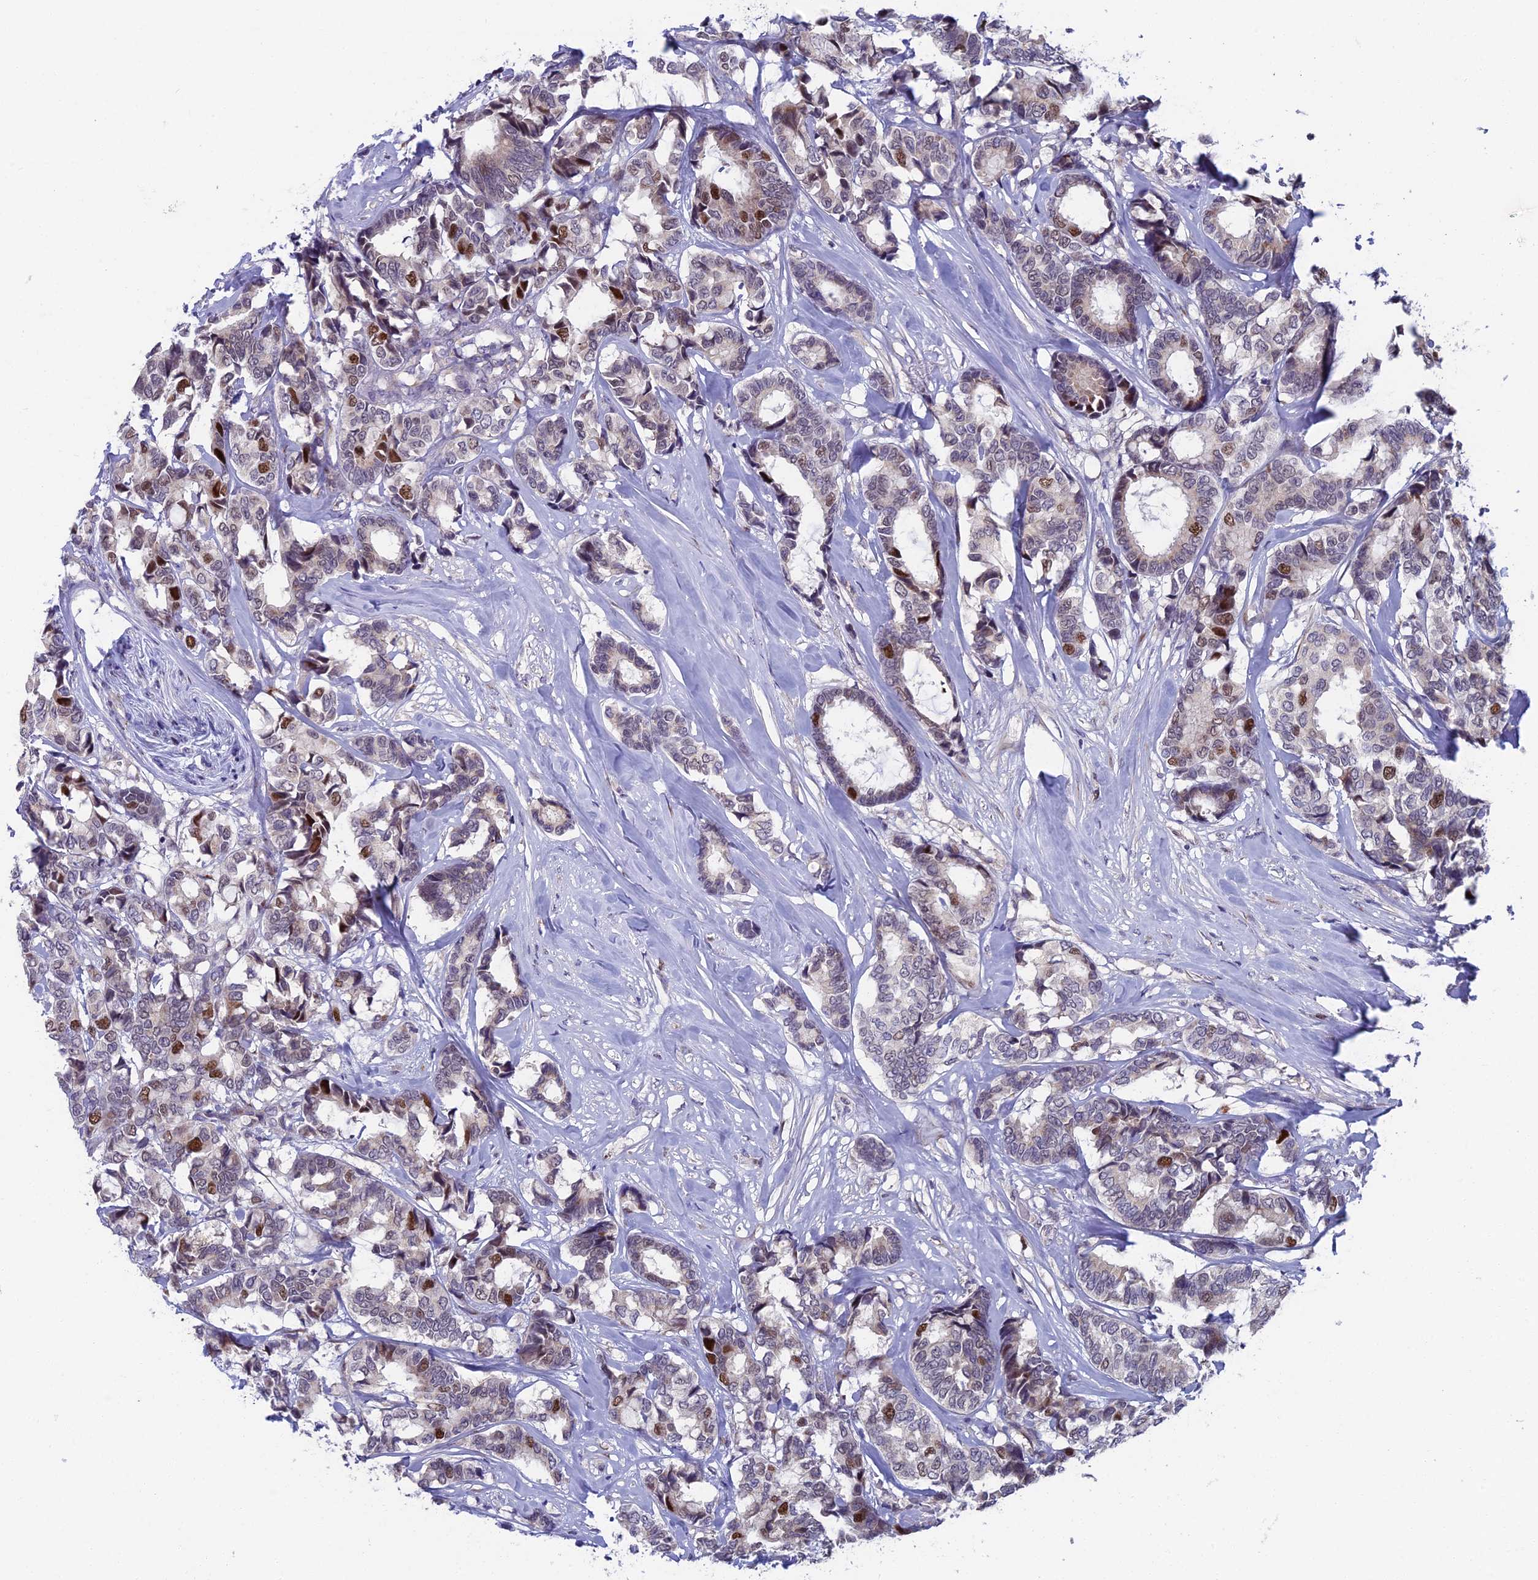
{"staining": {"intensity": "moderate", "quantity": "25%-75%", "location": "nuclear"}, "tissue": "breast cancer", "cell_type": "Tumor cells", "image_type": "cancer", "snomed": [{"axis": "morphology", "description": "Duct carcinoma"}, {"axis": "topography", "description": "Breast"}], "caption": "An IHC image of neoplastic tissue is shown. Protein staining in brown shows moderate nuclear positivity in breast intraductal carcinoma within tumor cells.", "gene": "LIG1", "patient": {"sex": "female", "age": 87}}